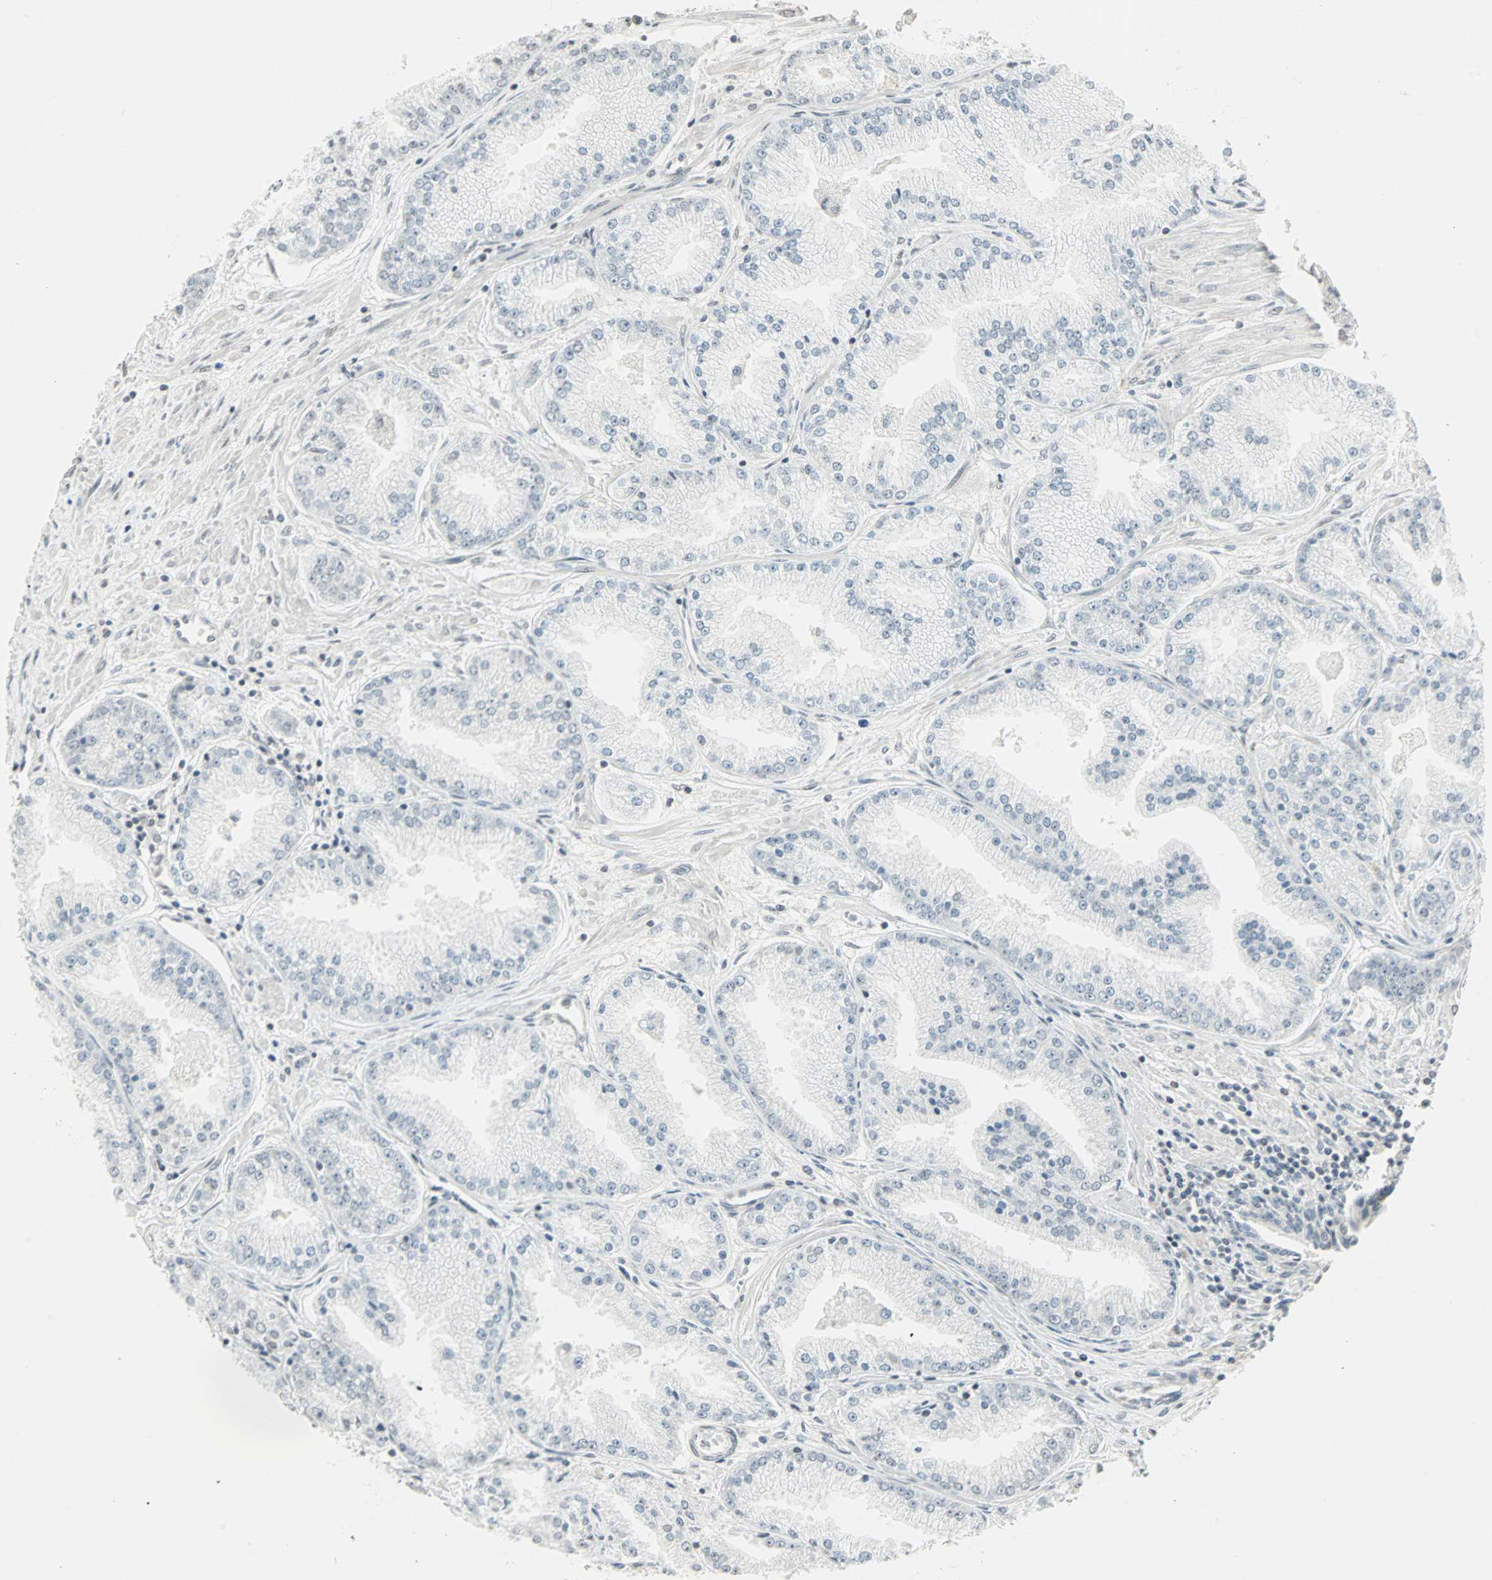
{"staining": {"intensity": "negative", "quantity": "none", "location": "none"}, "tissue": "prostate cancer", "cell_type": "Tumor cells", "image_type": "cancer", "snomed": [{"axis": "morphology", "description": "Adenocarcinoma, High grade"}, {"axis": "topography", "description": "Prostate"}], "caption": "Image shows no significant protein expression in tumor cells of prostate high-grade adenocarcinoma.", "gene": "CBLC", "patient": {"sex": "male", "age": 61}}